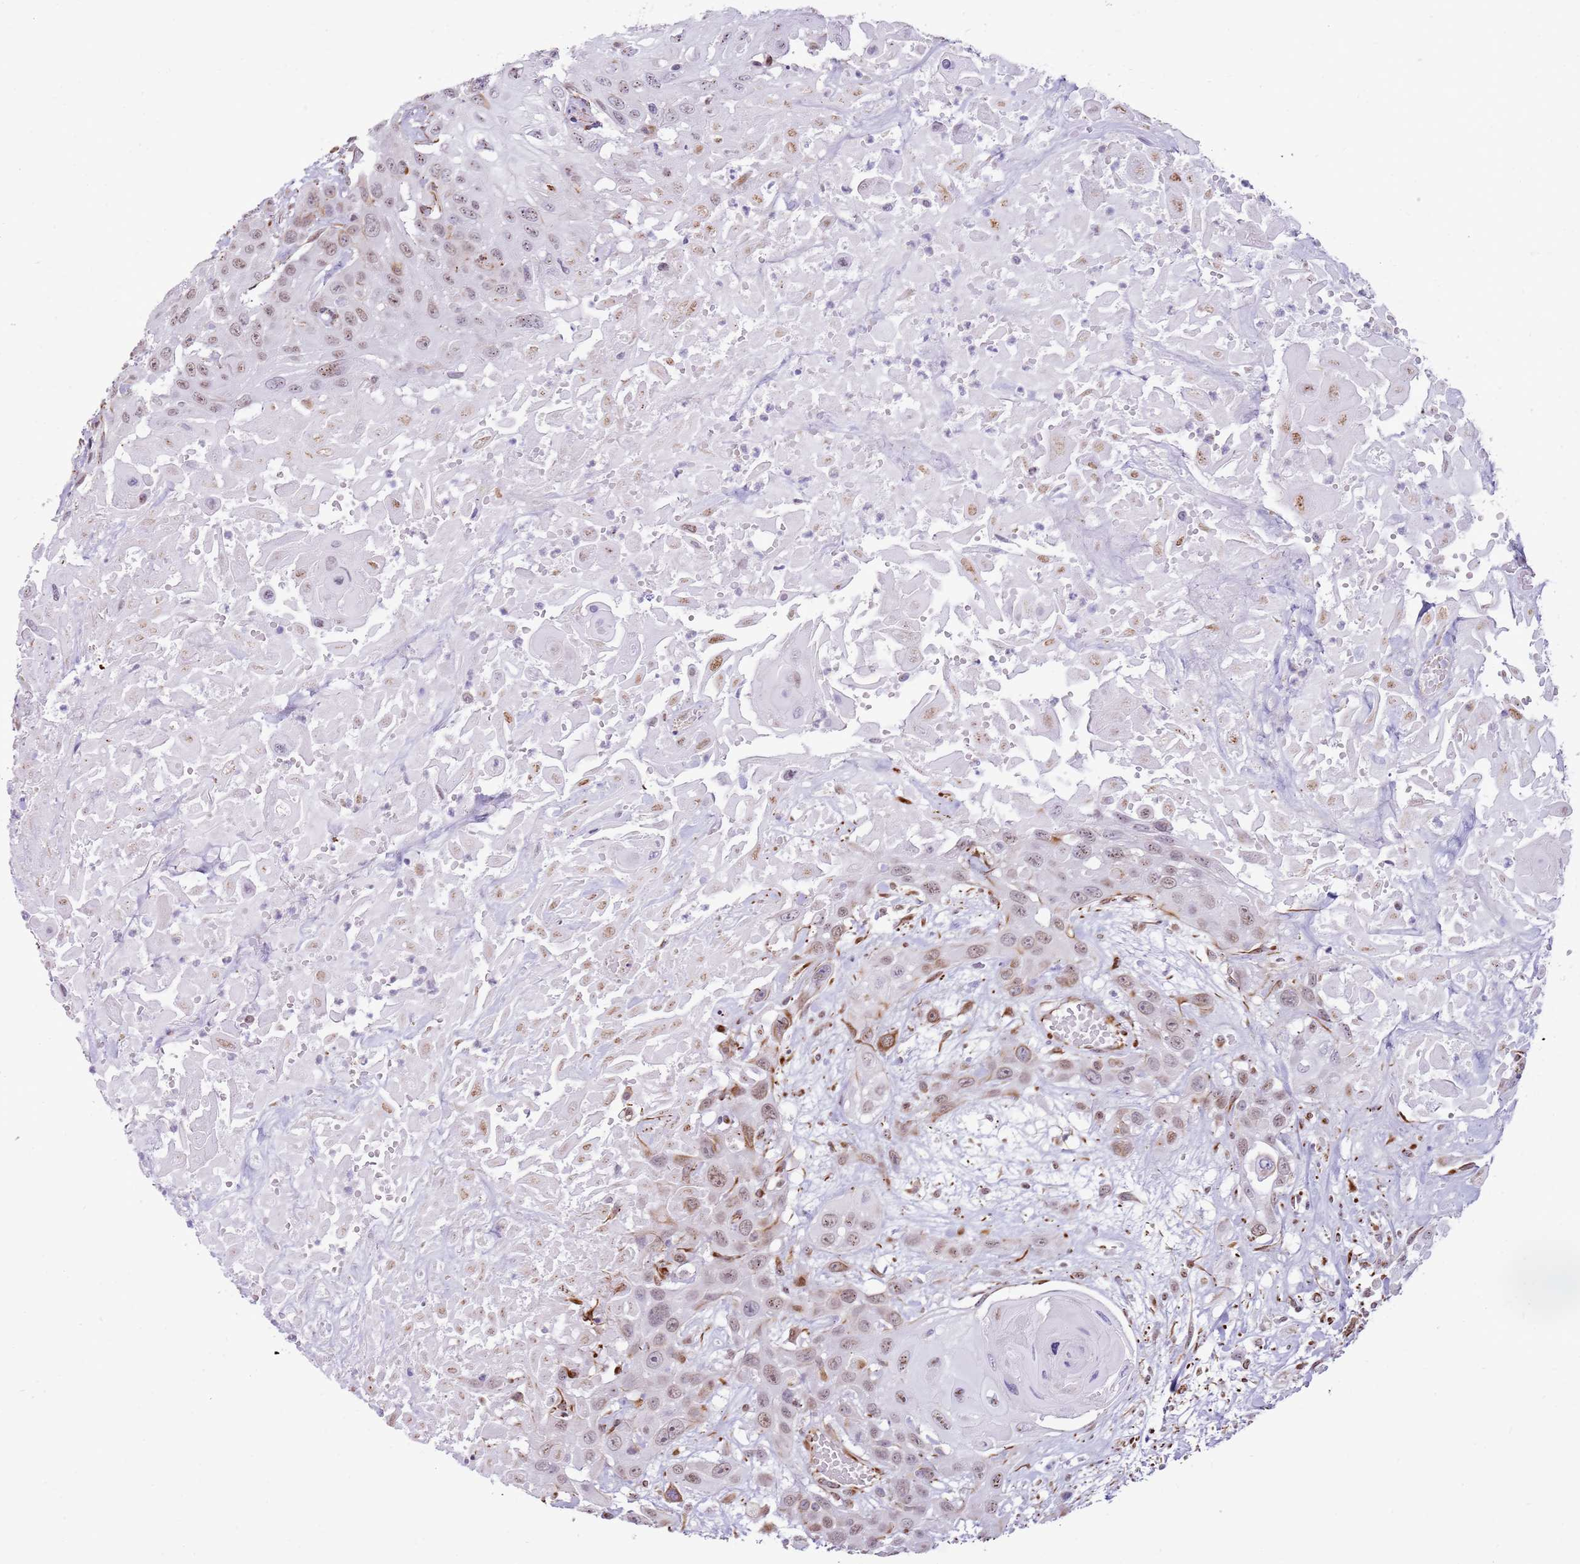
{"staining": {"intensity": "weak", "quantity": ">75%", "location": "cytoplasmic/membranous,nuclear"}, "tissue": "head and neck cancer", "cell_type": "Tumor cells", "image_type": "cancer", "snomed": [{"axis": "morphology", "description": "Squamous cell carcinoma, NOS"}, {"axis": "topography", "description": "Head-Neck"}], "caption": "This is a micrograph of immunohistochemistry (IHC) staining of squamous cell carcinoma (head and neck), which shows weak positivity in the cytoplasmic/membranous and nuclear of tumor cells.", "gene": "NBPF3", "patient": {"sex": "male", "age": 81}}